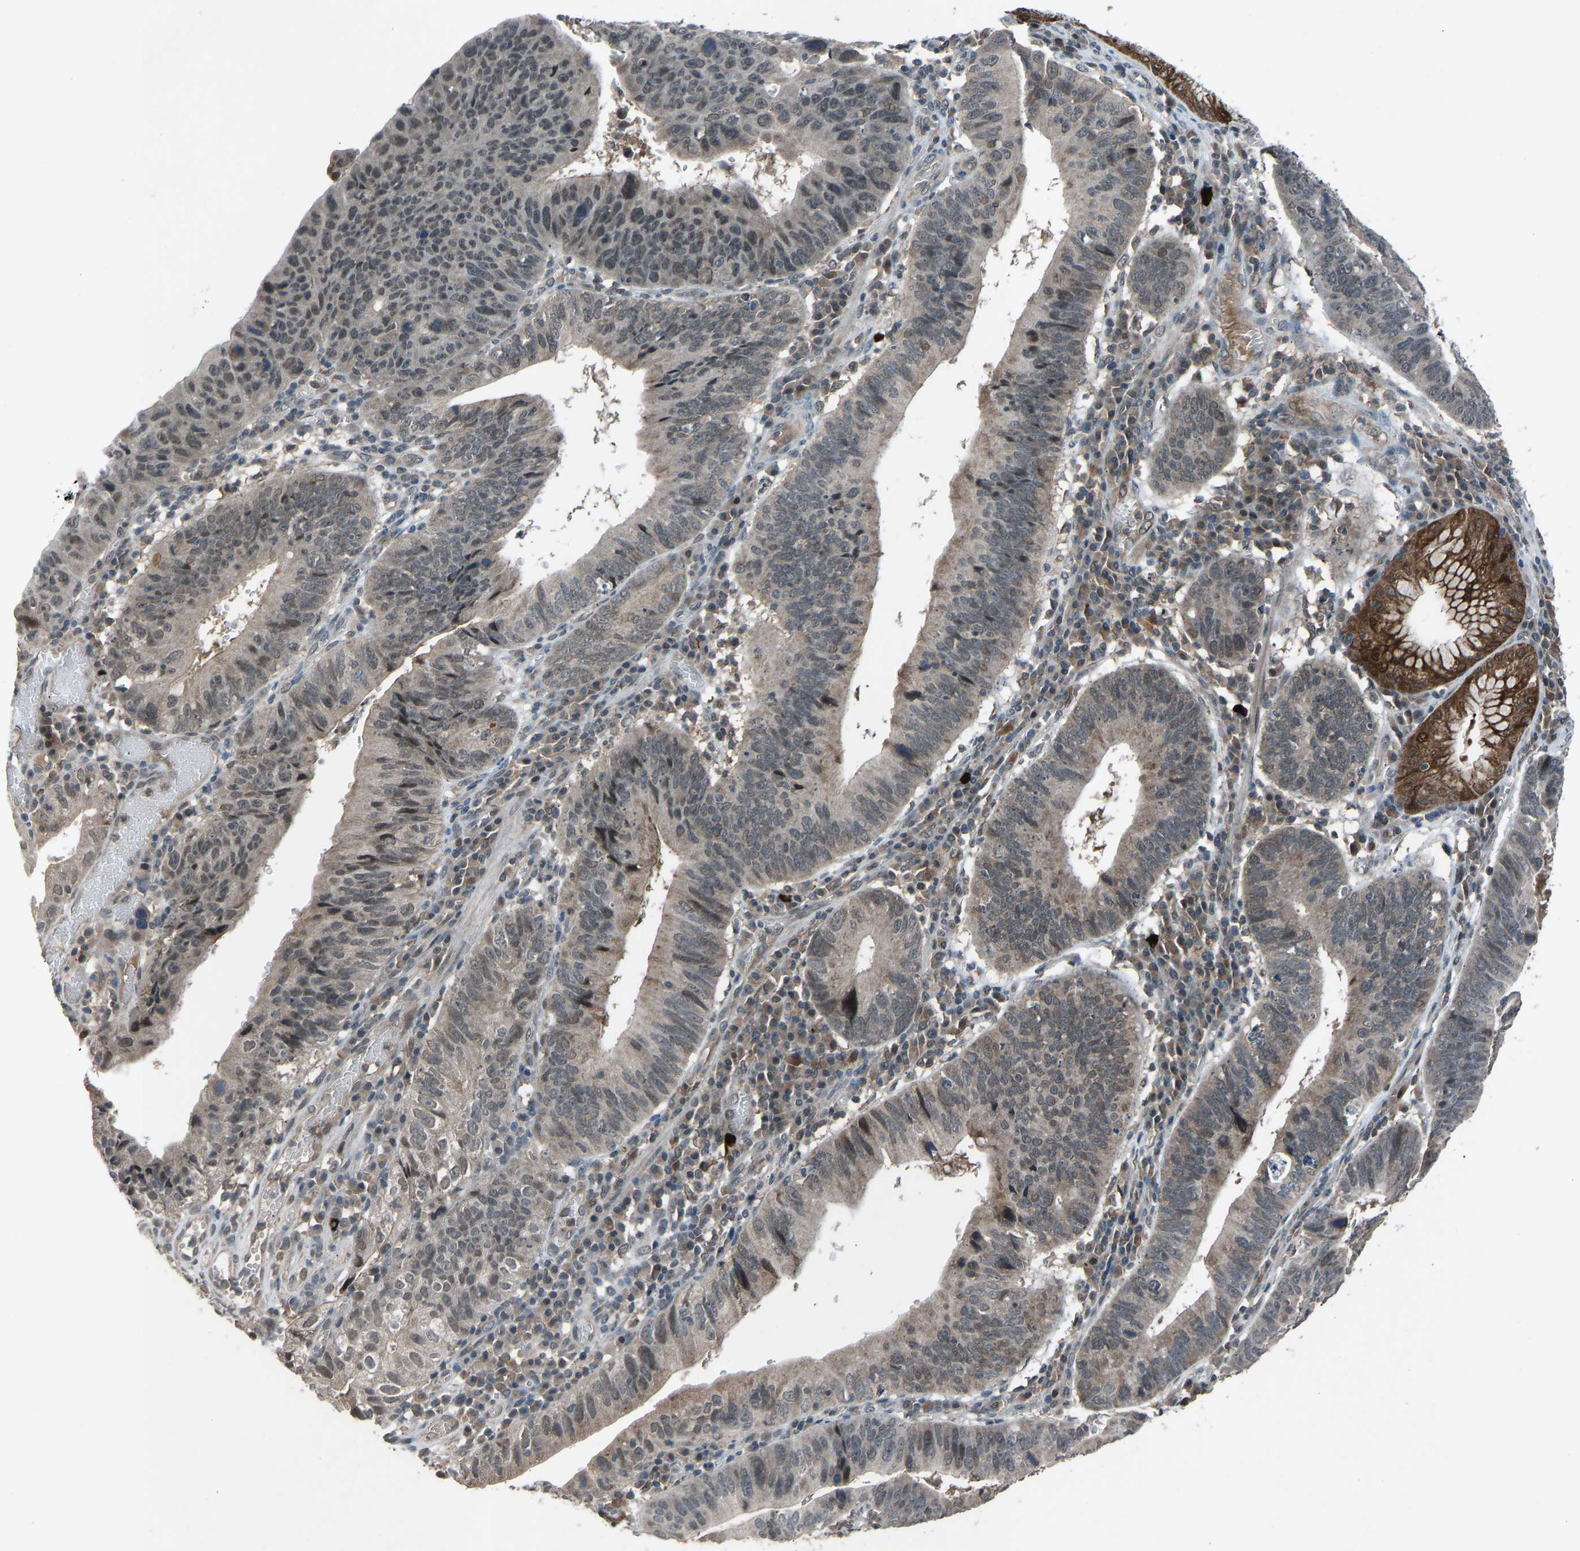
{"staining": {"intensity": "weak", "quantity": "25%-75%", "location": "cytoplasmic/membranous,nuclear"}, "tissue": "stomach cancer", "cell_type": "Tumor cells", "image_type": "cancer", "snomed": [{"axis": "morphology", "description": "Adenocarcinoma, NOS"}, {"axis": "topography", "description": "Stomach"}], "caption": "Protein analysis of stomach cancer tissue displays weak cytoplasmic/membranous and nuclear positivity in approximately 25%-75% of tumor cells.", "gene": "SLC43A1", "patient": {"sex": "male", "age": 59}}